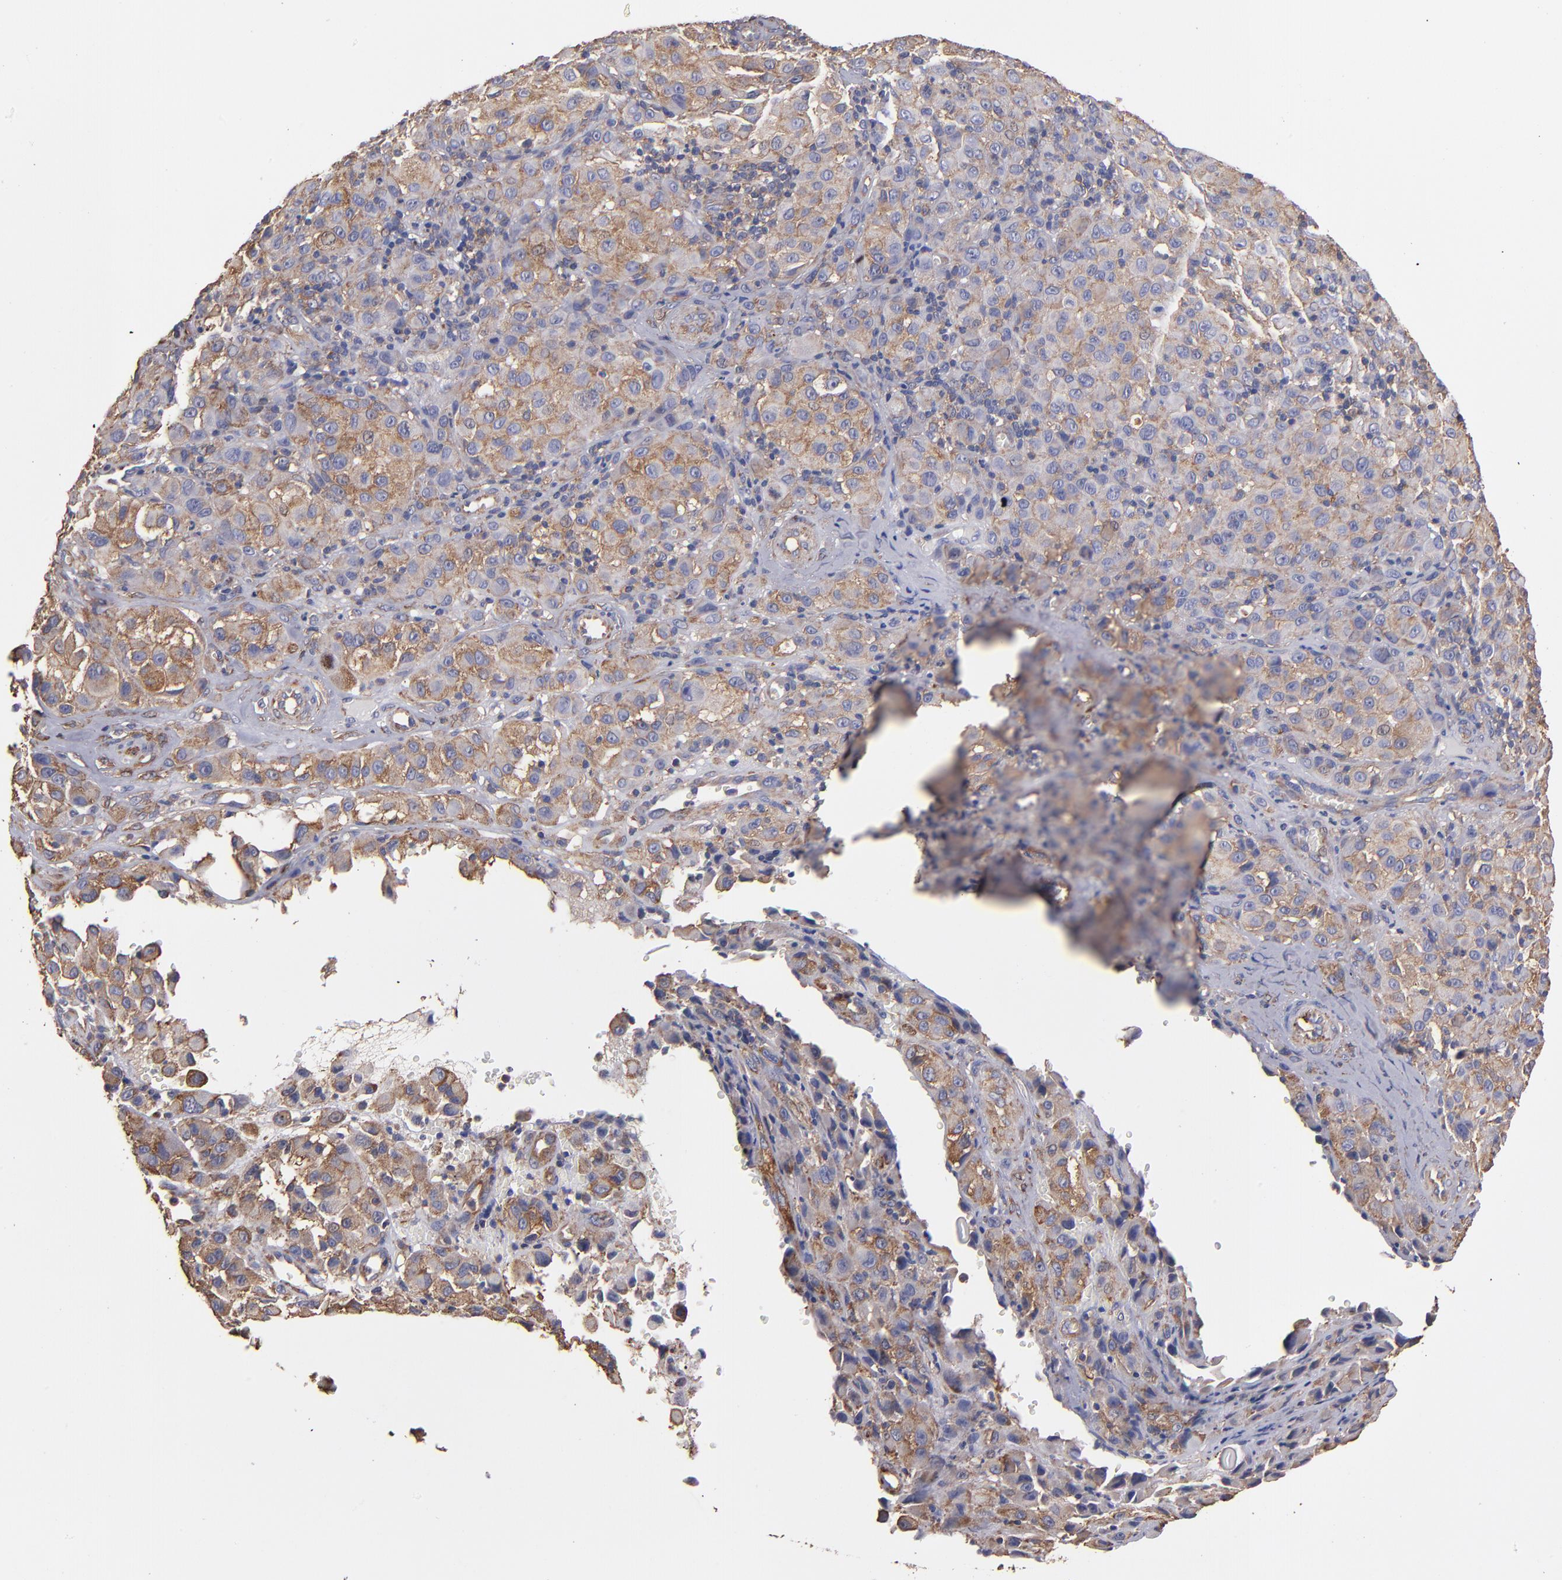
{"staining": {"intensity": "weak", "quantity": "25%-75%", "location": "cytoplasmic/membranous"}, "tissue": "melanoma", "cell_type": "Tumor cells", "image_type": "cancer", "snomed": [{"axis": "morphology", "description": "Malignant melanoma, NOS"}, {"axis": "topography", "description": "Skin"}], "caption": "Tumor cells exhibit weak cytoplasmic/membranous staining in approximately 25%-75% of cells in melanoma.", "gene": "MVP", "patient": {"sex": "female", "age": 21}}